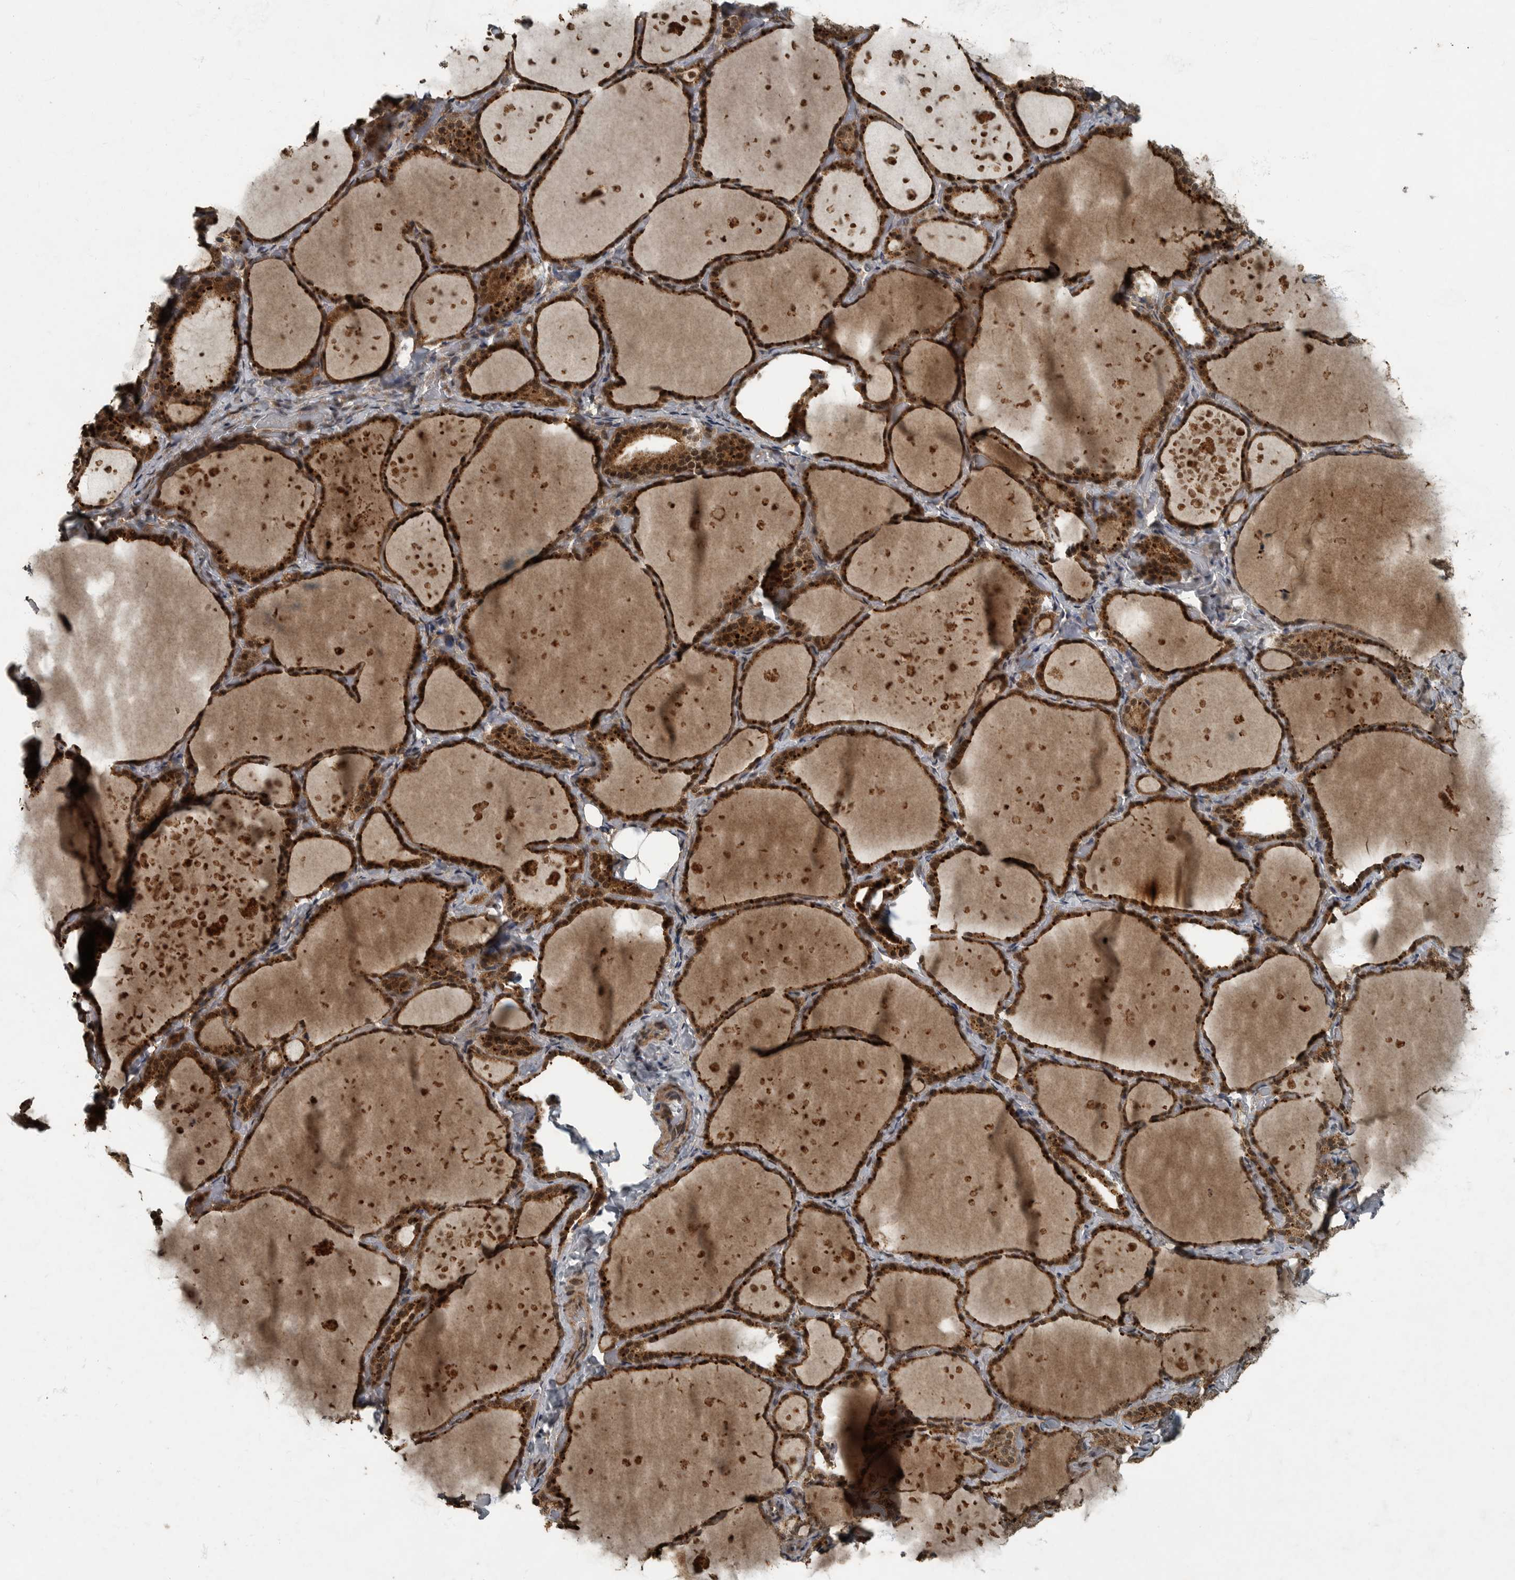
{"staining": {"intensity": "moderate", "quantity": ">75%", "location": "cytoplasmic/membranous,nuclear"}, "tissue": "thyroid gland", "cell_type": "Glandular cells", "image_type": "normal", "snomed": [{"axis": "morphology", "description": "Normal tissue, NOS"}, {"axis": "topography", "description": "Thyroid gland"}], "caption": "A medium amount of moderate cytoplasmic/membranous,nuclear positivity is present in approximately >75% of glandular cells in normal thyroid gland.", "gene": "FOXO1", "patient": {"sex": "female", "age": 44}}